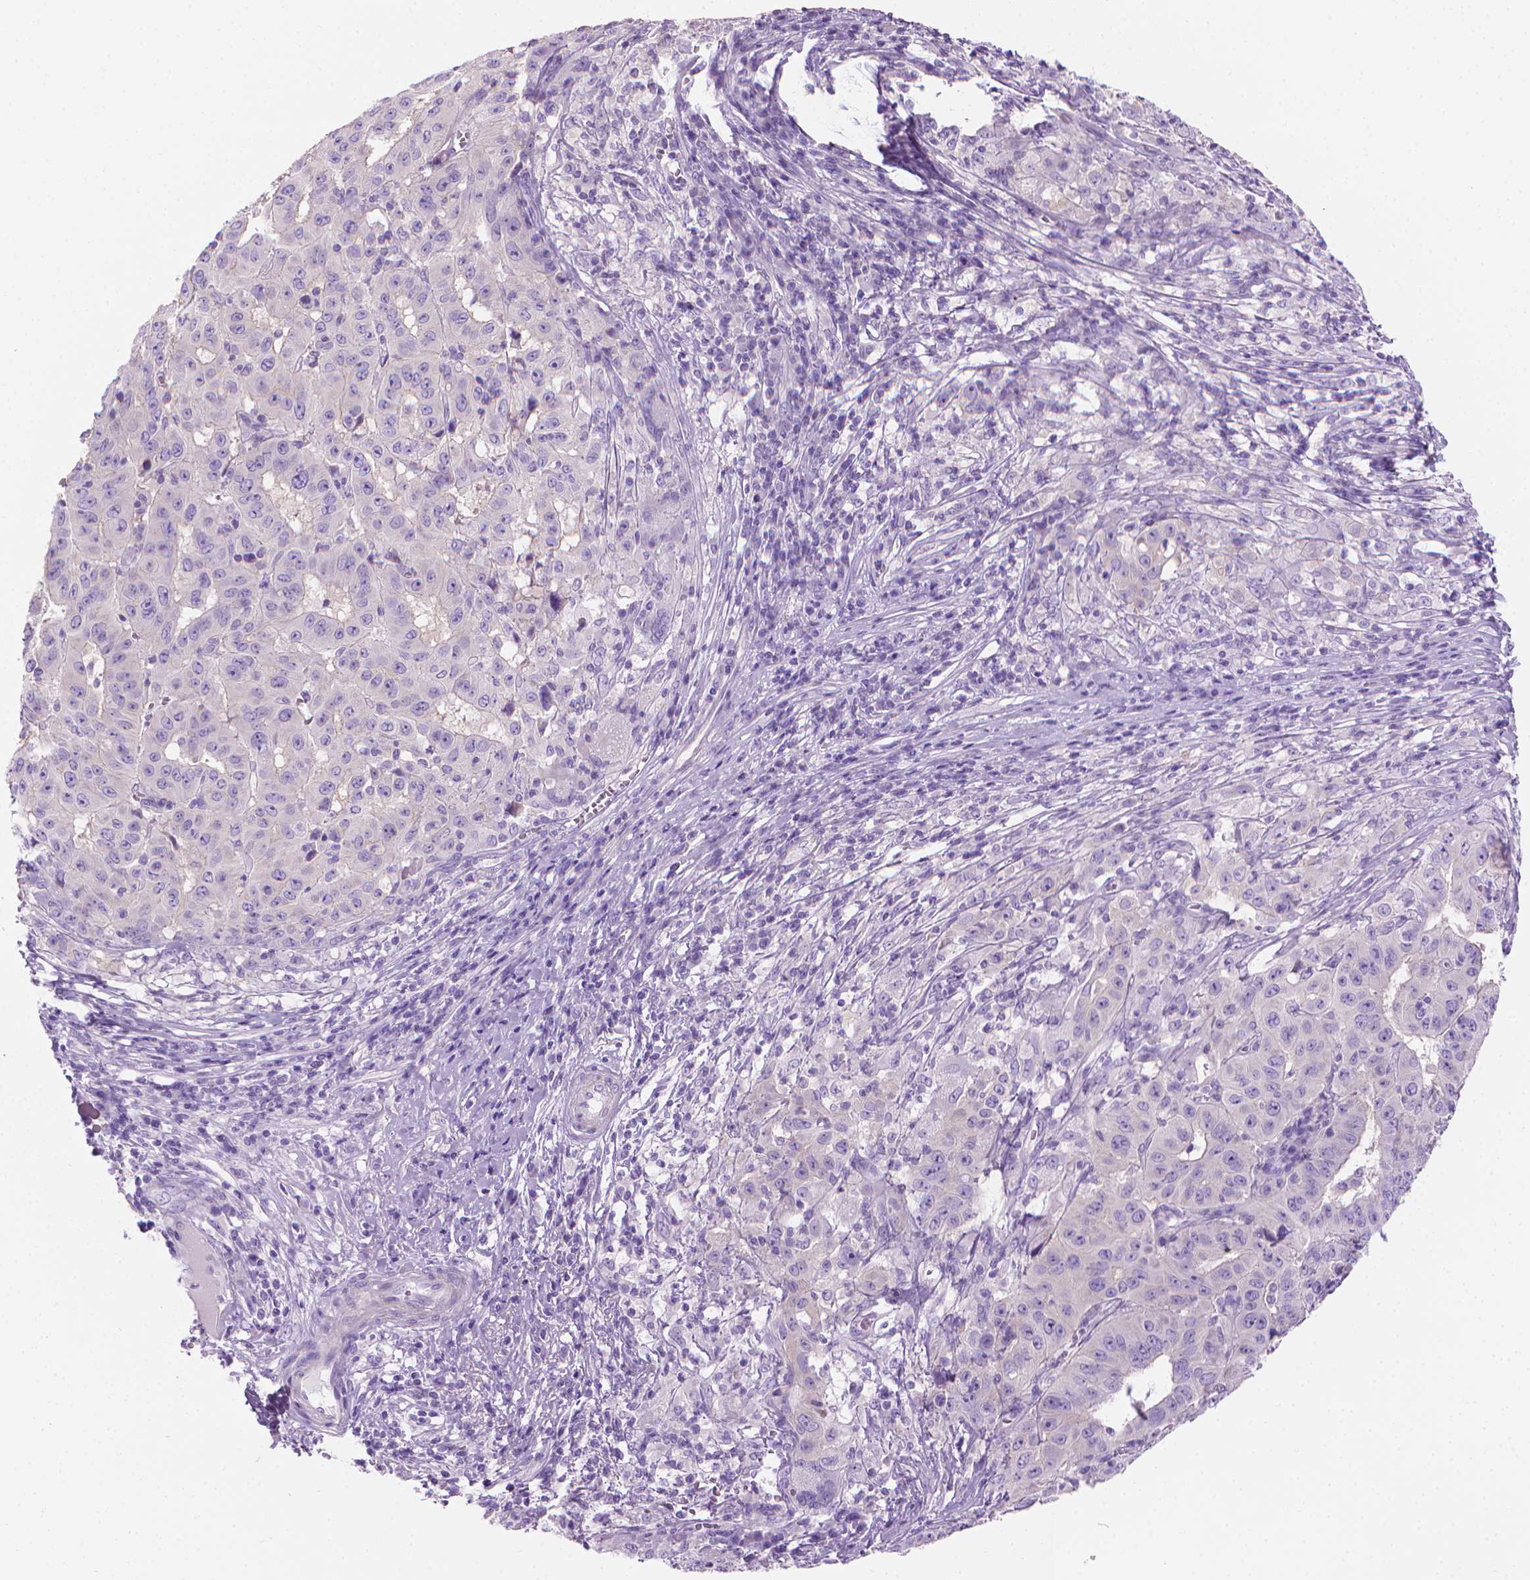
{"staining": {"intensity": "negative", "quantity": "none", "location": "none"}, "tissue": "pancreatic cancer", "cell_type": "Tumor cells", "image_type": "cancer", "snomed": [{"axis": "morphology", "description": "Adenocarcinoma, NOS"}, {"axis": "topography", "description": "Pancreas"}], "caption": "Photomicrograph shows no protein expression in tumor cells of pancreatic cancer tissue.", "gene": "FASN", "patient": {"sex": "male", "age": 63}}